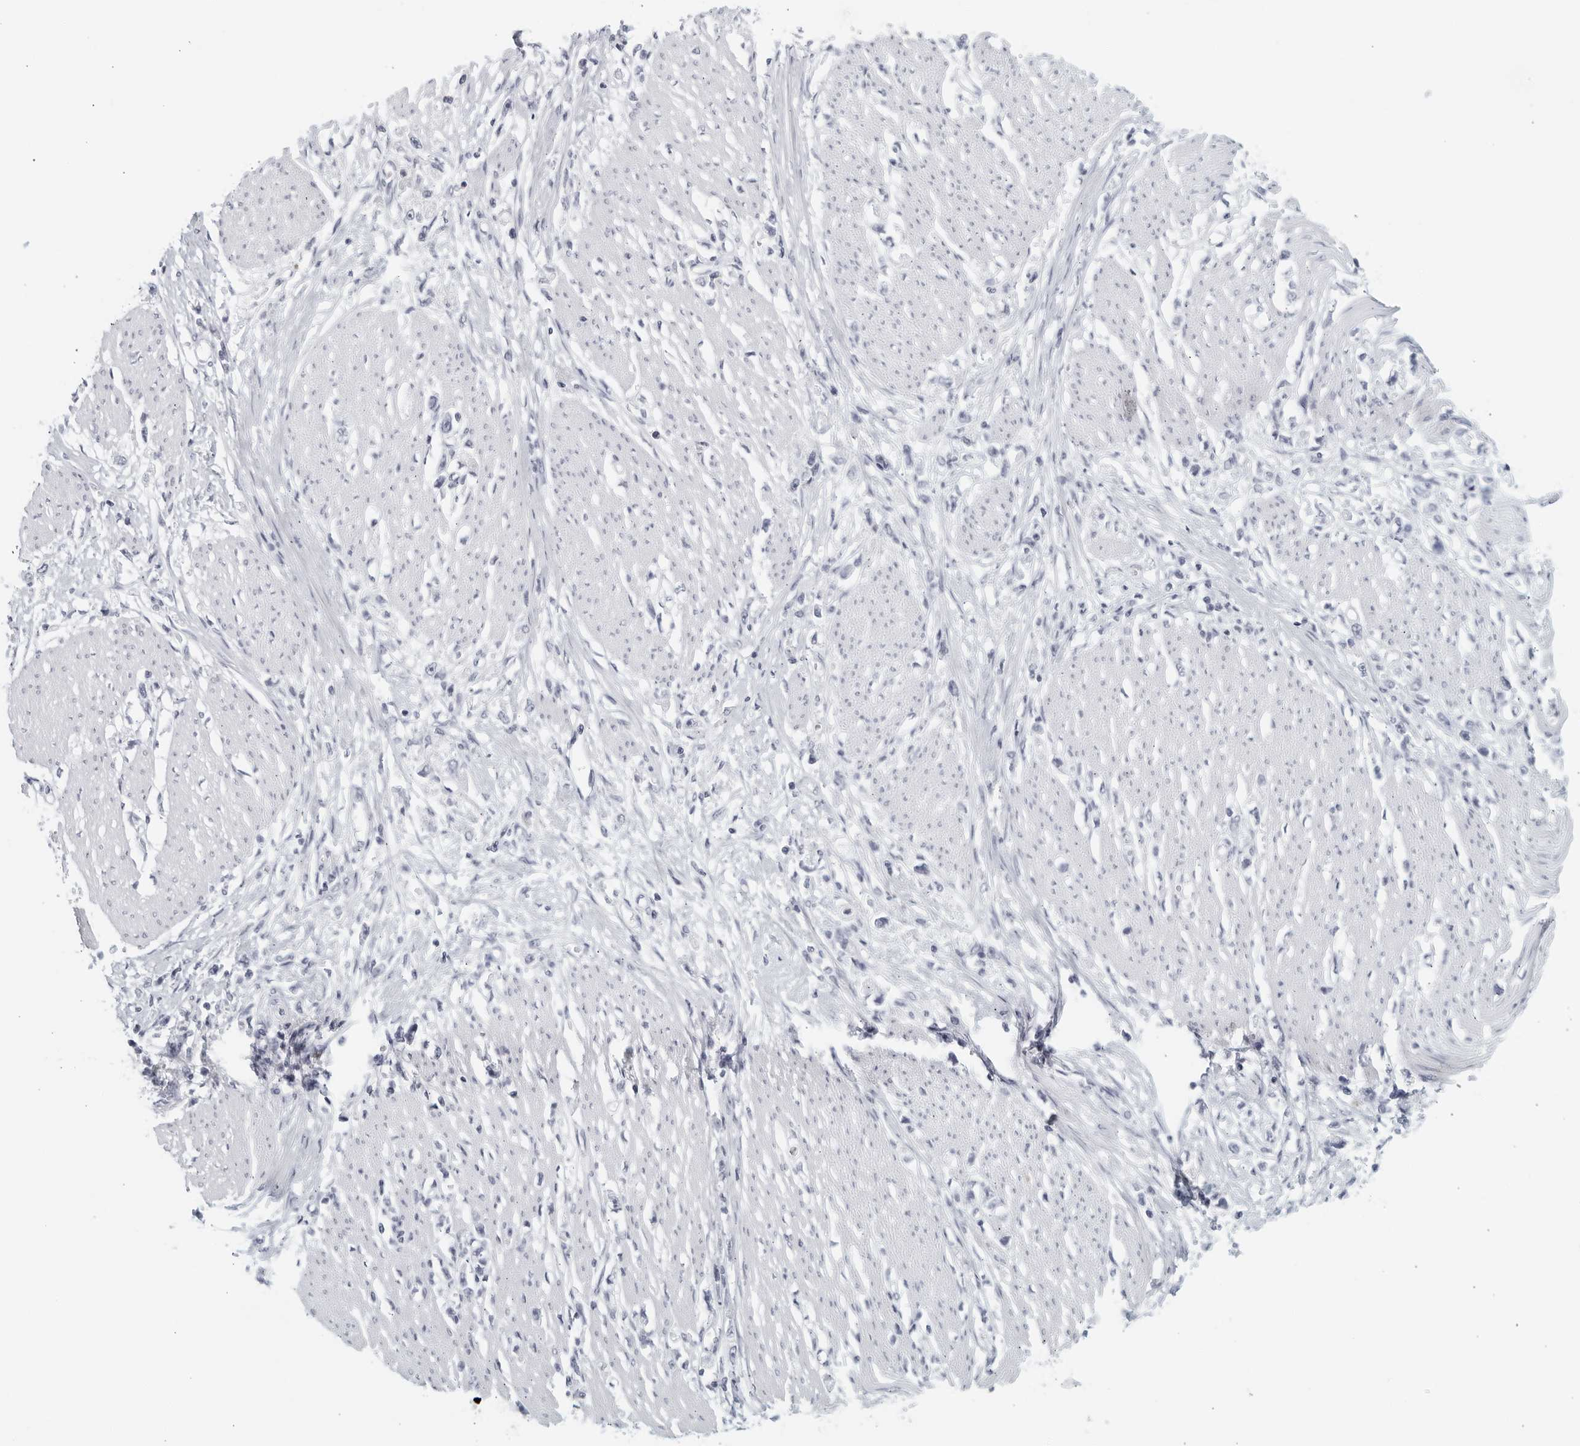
{"staining": {"intensity": "negative", "quantity": "none", "location": "none"}, "tissue": "stomach cancer", "cell_type": "Tumor cells", "image_type": "cancer", "snomed": [{"axis": "morphology", "description": "Adenocarcinoma, NOS"}, {"axis": "topography", "description": "Stomach"}], "caption": "IHC image of stomach adenocarcinoma stained for a protein (brown), which exhibits no staining in tumor cells.", "gene": "KLK7", "patient": {"sex": "female", "age": 59}}